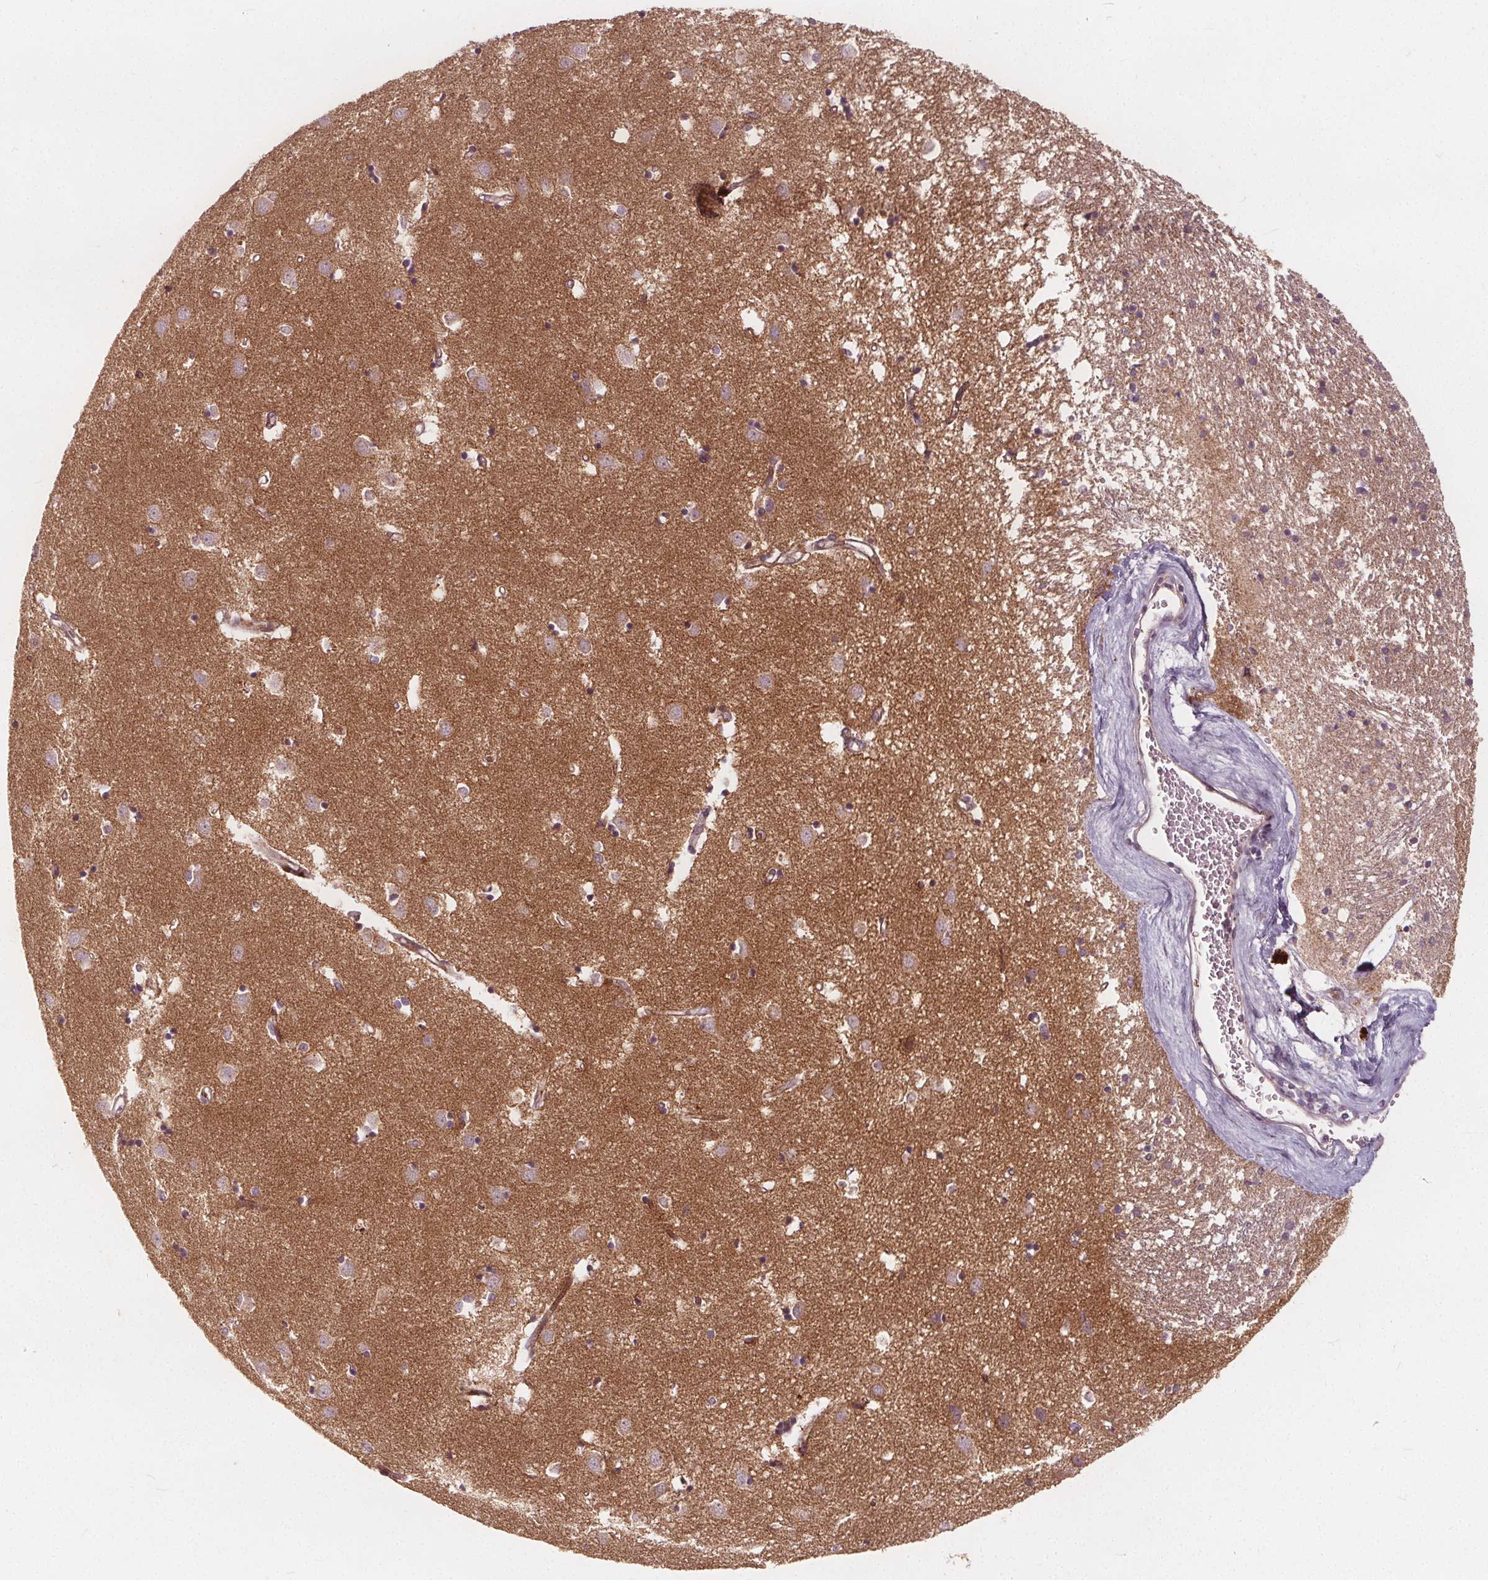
{"staining": {"intensity": "moderate", "quantity": "<25%", "location": "cytoplasmic/membranous"}, "tissue": "caudate", "cell_type": "Glial cells", "image_type": "normal", "snomed": [{"axis": "morphology", "description": "Normal tissue, NOS"}, {"axis": "topography", "description": "Lateral ventricle wall"}], "caption": "This photomicrograph exhibits IHC staining of benign human caudate, with low moderate cytoplasmic/membranous staining in about <25% of glial cells.", "gene": "PTPRT", "patient": {"sex": "male", "age": 54}}